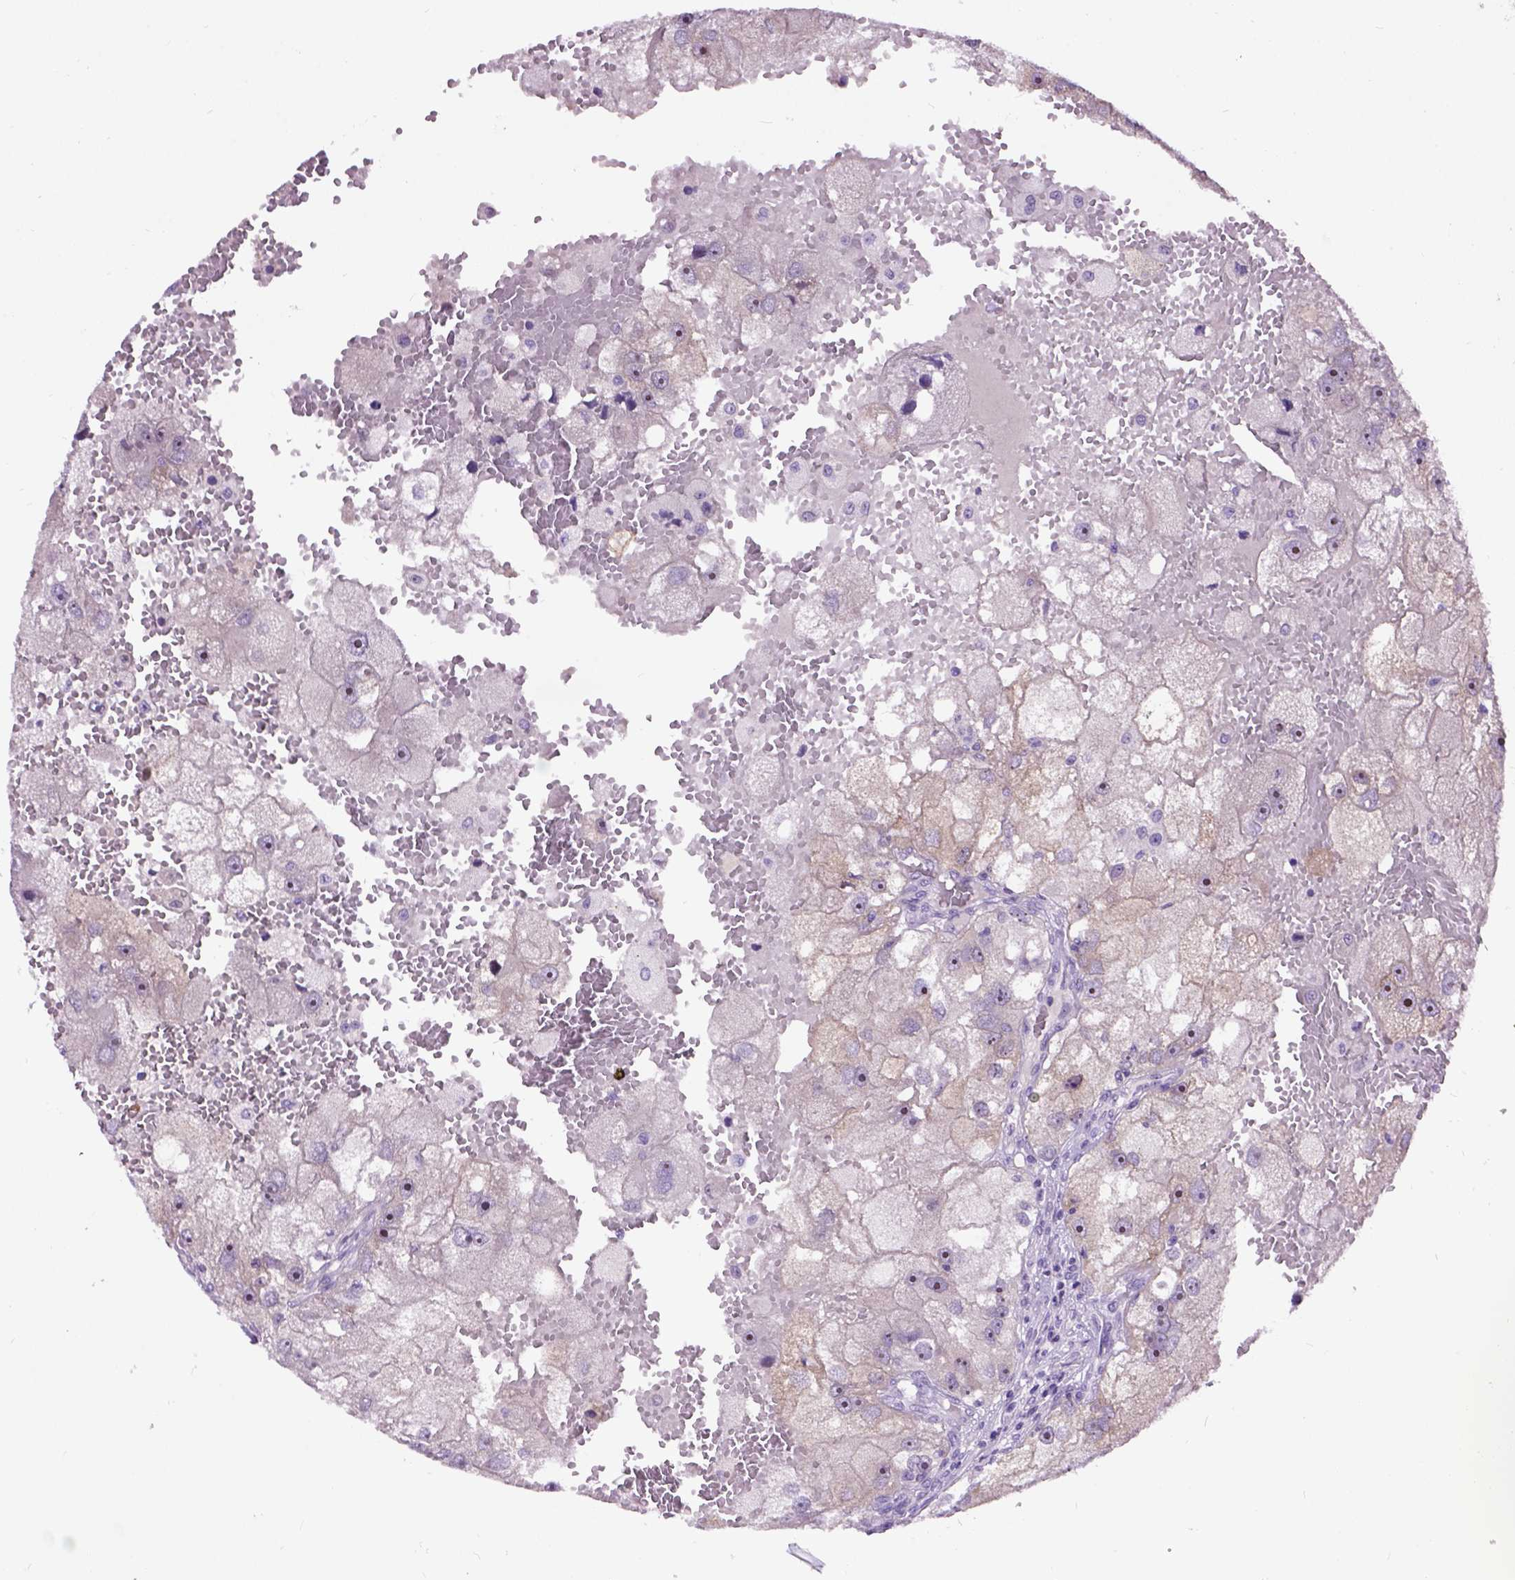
{"staining": {"intensity": "weak", "quantity": "25%-75%", "location": "cytoplasmic/membranous"}, "tissue": "renal cancer", "cell_type": "Tumor cells", "image_type": "cancer", "snomed": [{"axis": "morphology", "description": "Adenocarcinoma, NOS"}, {"axis": "topography", "description": "Kidney"}], "caption": "High-magnification brightfield microscopy of renal cancer stained with DAB (brown) and counterstained with hematoxylin (blue). tumor cells exhibit weak cytoplasmic/membranous expression is present in about25%-75% of cells. The staining was performed using DAB to visualize the protein expression in brown, while the nuclei were stained in blue with hematoxylin (Magnification: 20x).", "gene": "MAPT", "patient": {"sex": "male", "age": 63}}